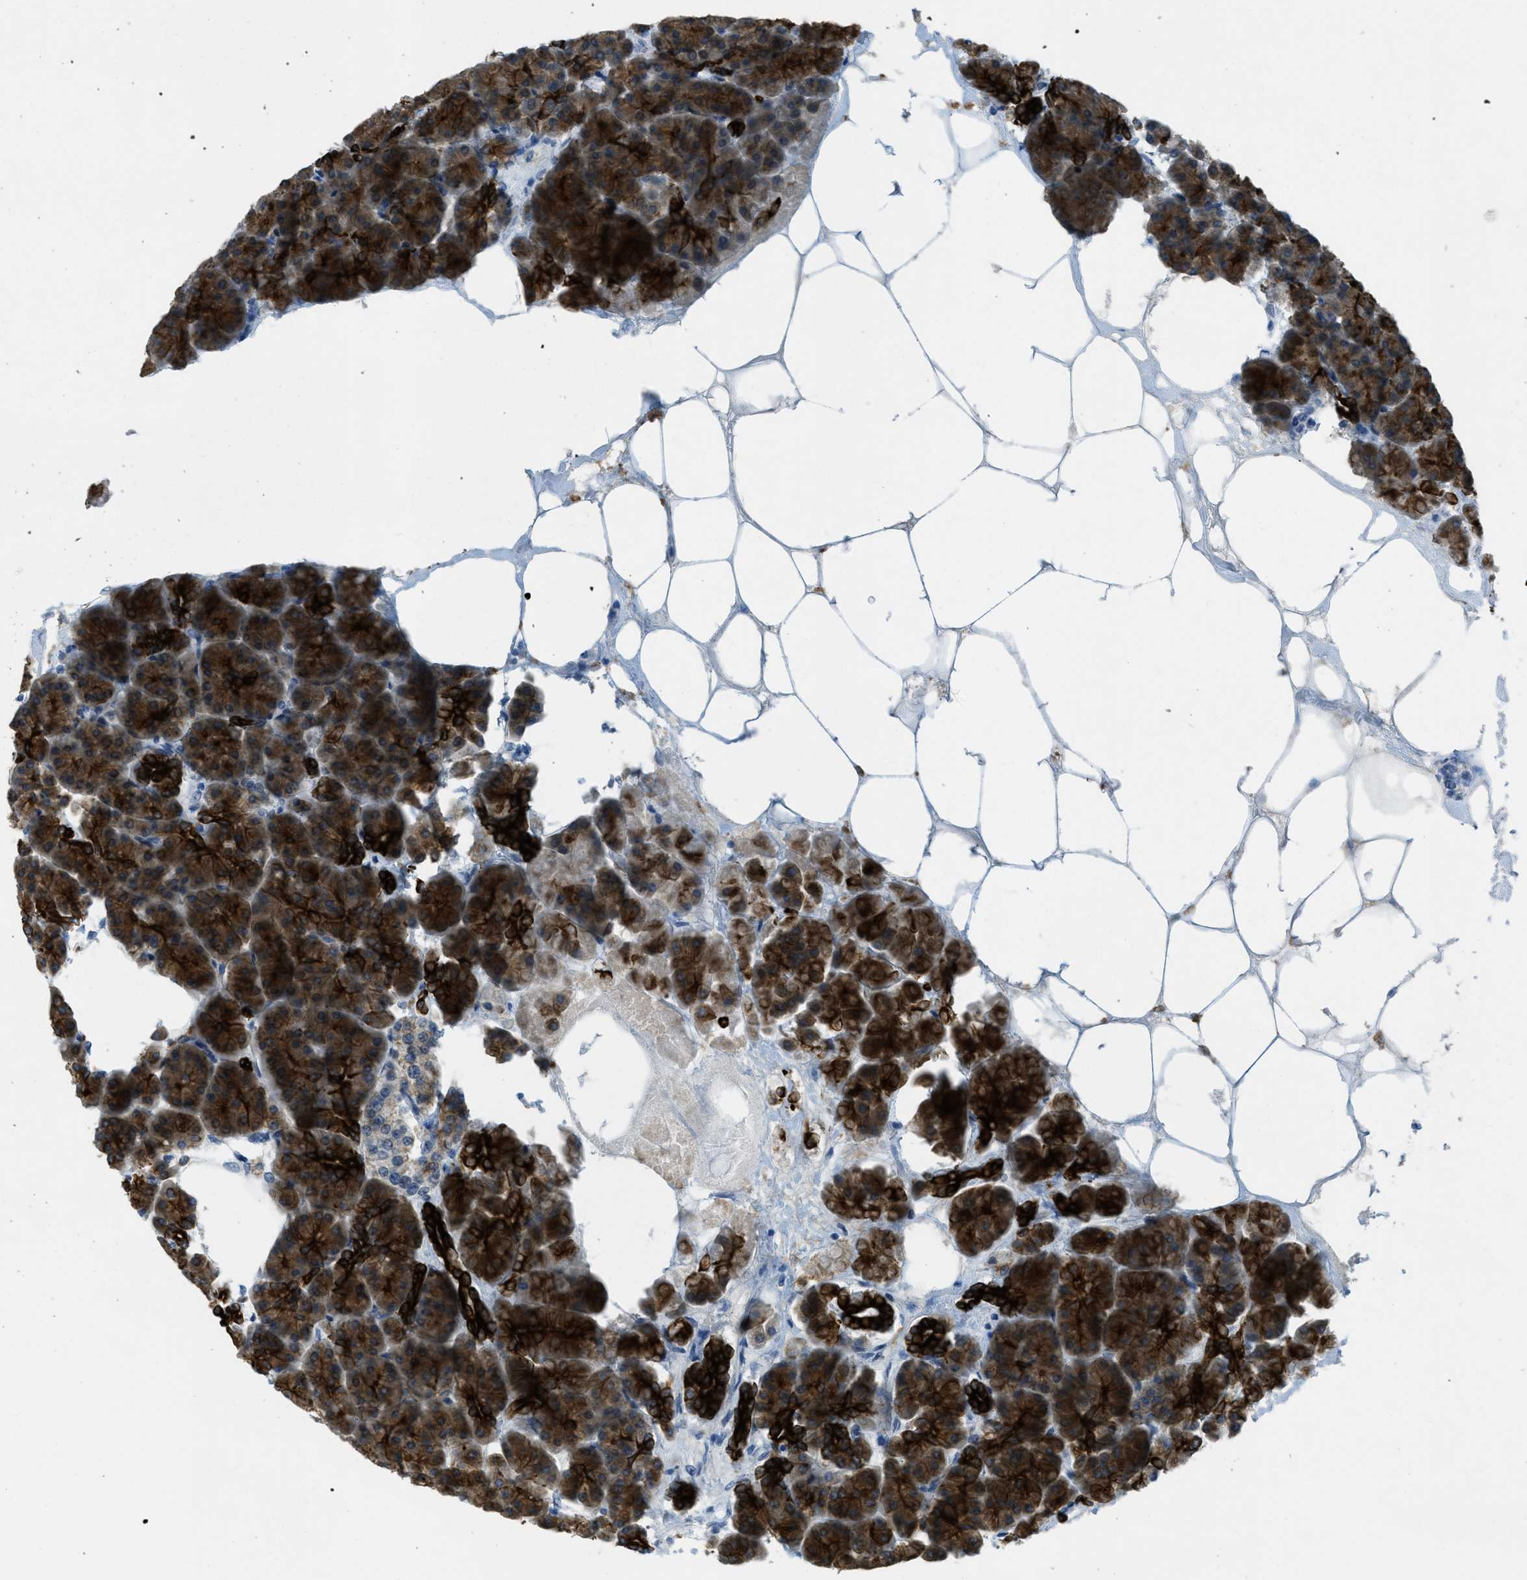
{"staining": {"intensity": "strong", "quantity": ">75%", "location": "cytoplasmic/membranous"}, "tissue": "pancreas", "cell_type": "Exocrine glandular cells", "image_type": "normal", "snomed": [{"axis": "morphology", "description": "Normal tissue, NOS"}, {"axis": "topography", "description": "Pancreas"}], "caption": "This histopathology image reveals normal pancreas stained with immunohistochemistry to label a protein in brown. The cytoplasmic/membranous of exocrine glandular cells show strong positivity for the protein. Nuclei are counter-stained blue.", "gene": "KLHL8", "patient": {"sex": "female", "age": 70}}